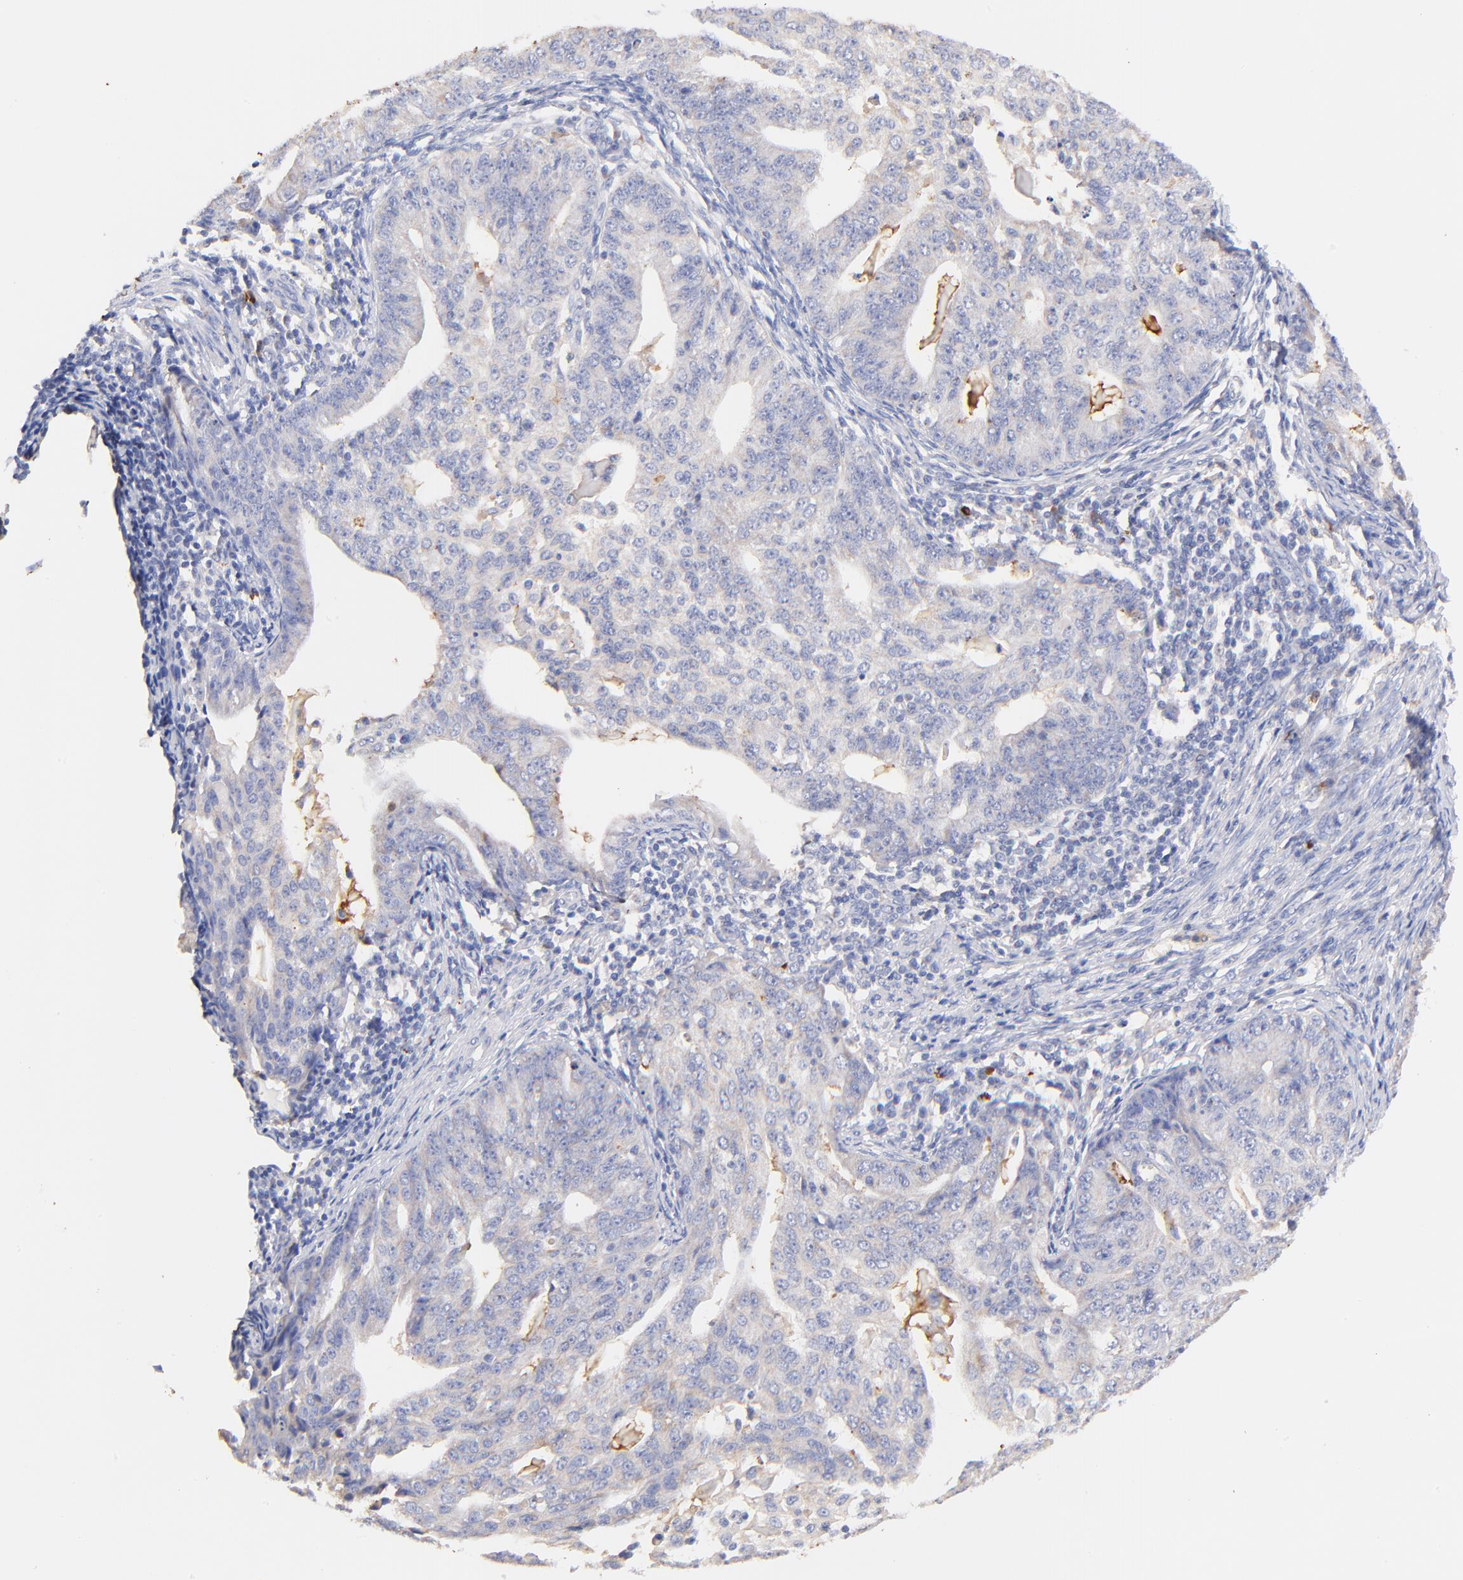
{"staining": {"intensity": "weak", "quantity": "<25%", "location": "cytoplasmic/membranous"}, "tissue": "endometrial cancer", "cell_type": "Tumor cells", "image_type": "cancer", "snomed": [{"axis": "morphology", "description": "Adenocarcinoma, NOS"}, {"axis": "topography", "description": "Endometrium"}], "caption": "Tumor cells show no significant protein expression in adenocarcinoma (endometrial).", "gene": "IGLV7-43", "patient": {"sex": "female", "age": 56}}